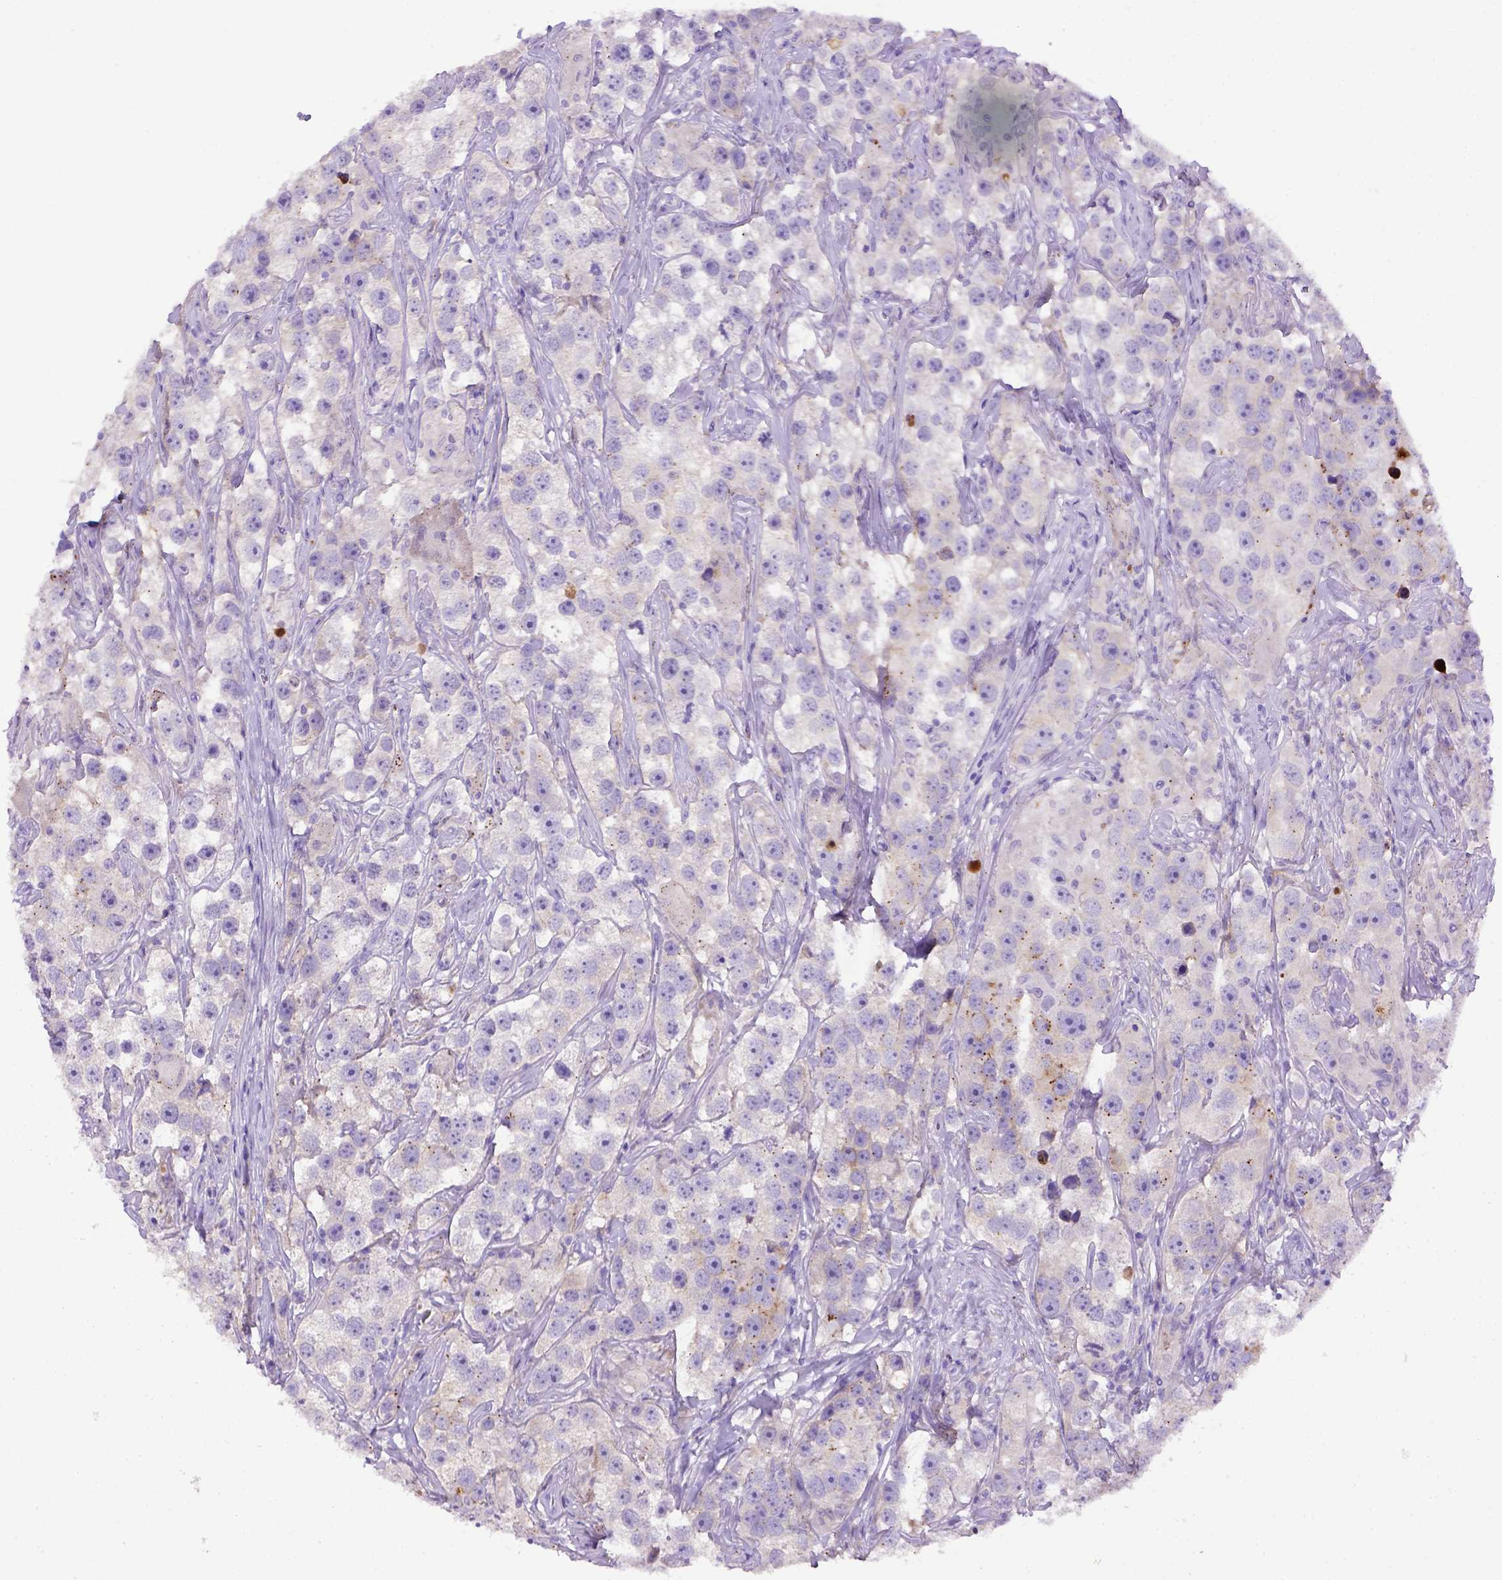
{"staining": {"intensity": "negative", "quantity": "none", "location": "none"}, "tissue": "testis cancer", "cell_type": "Tumor cells", "image_type": "cancer", "snomed": [{"axis": "morphology", "description": "Seminoma, NOS"}, {"axis": "topography", "description": "Testis"}], "caption": "Tumor cells show no significant protein positivity in testis seminoma.", "gene": "ADAM12", "patient": {"sex": "male", "age": 49}}